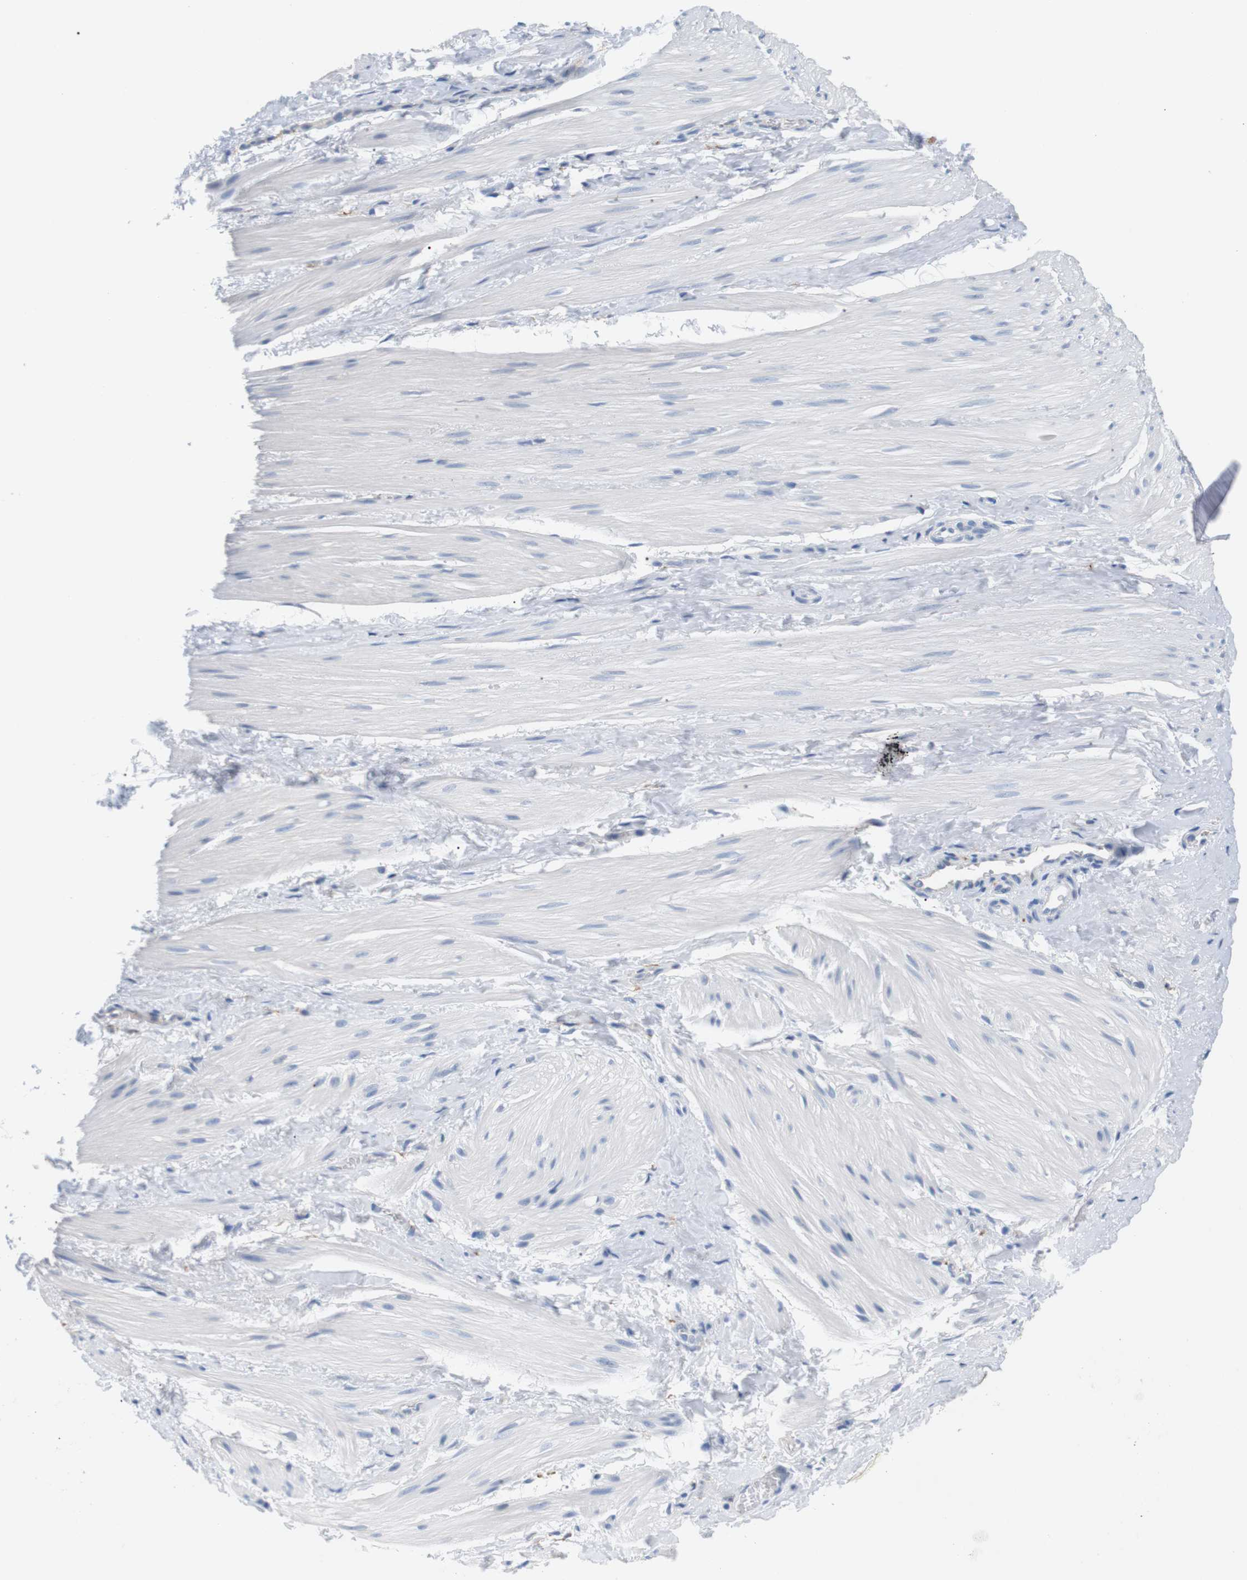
{"staining": {"intensity": "negative", "quantity": "none", "location": "none"}, "tissue": "smooth muscle", "cell_type": "Smooth muscle cells", "image_type": "normal", "snomed": [{"axis": "morphology", "description": "Normal tissue, NOS"}, {"axis": "topography", "description": "Smooth muscle"}], "caption": "The IHC micrograph has no significant staining in smooth muscle cells of smooth muscle. (DAB IHC with hematoxylin counter stain).", "gene": "FCGRT", "patient": {"sex": "male", "age": 16}}